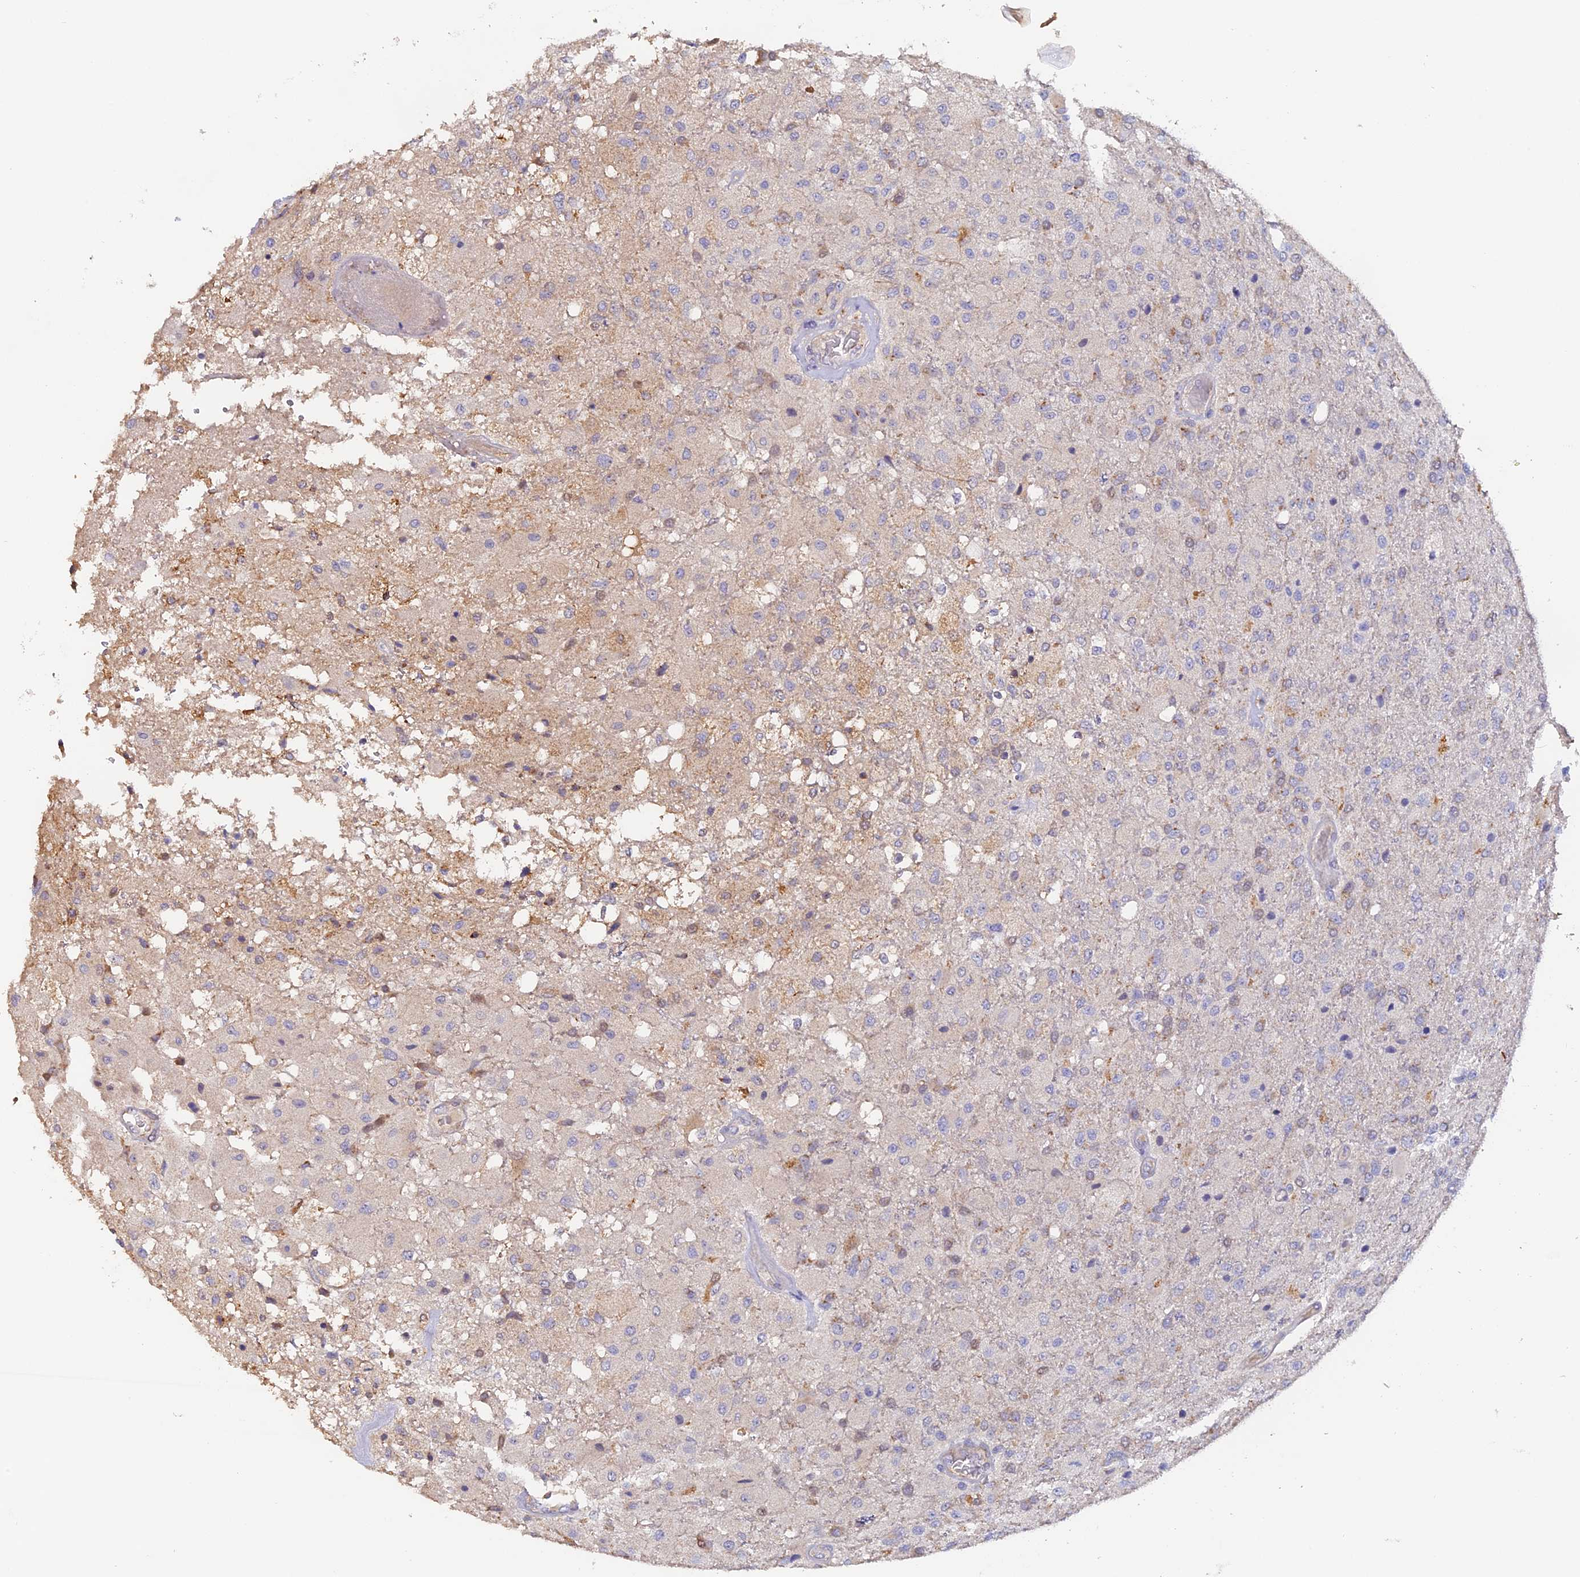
{"staining": {"intensity": "negative", "quantity": "none", "location": "none"}, "tissue": "glioma", "cell_type": "Tumor cells", "image_type": "cancer", "snomed": [{"axis": "morphology", "description": "Normal tissue, NOS"}, {"axis": "morphology", "description": "Glioma, malignant, High grade"}, {"axis": "topography", "description": "Cerebral cortex"}], "caption": "DAB immunohistochemical staining of human glioma shows no significant staining in tumor cells.", "gene": "TANGO6", "patient": {"sex": "male", "age": 77}}